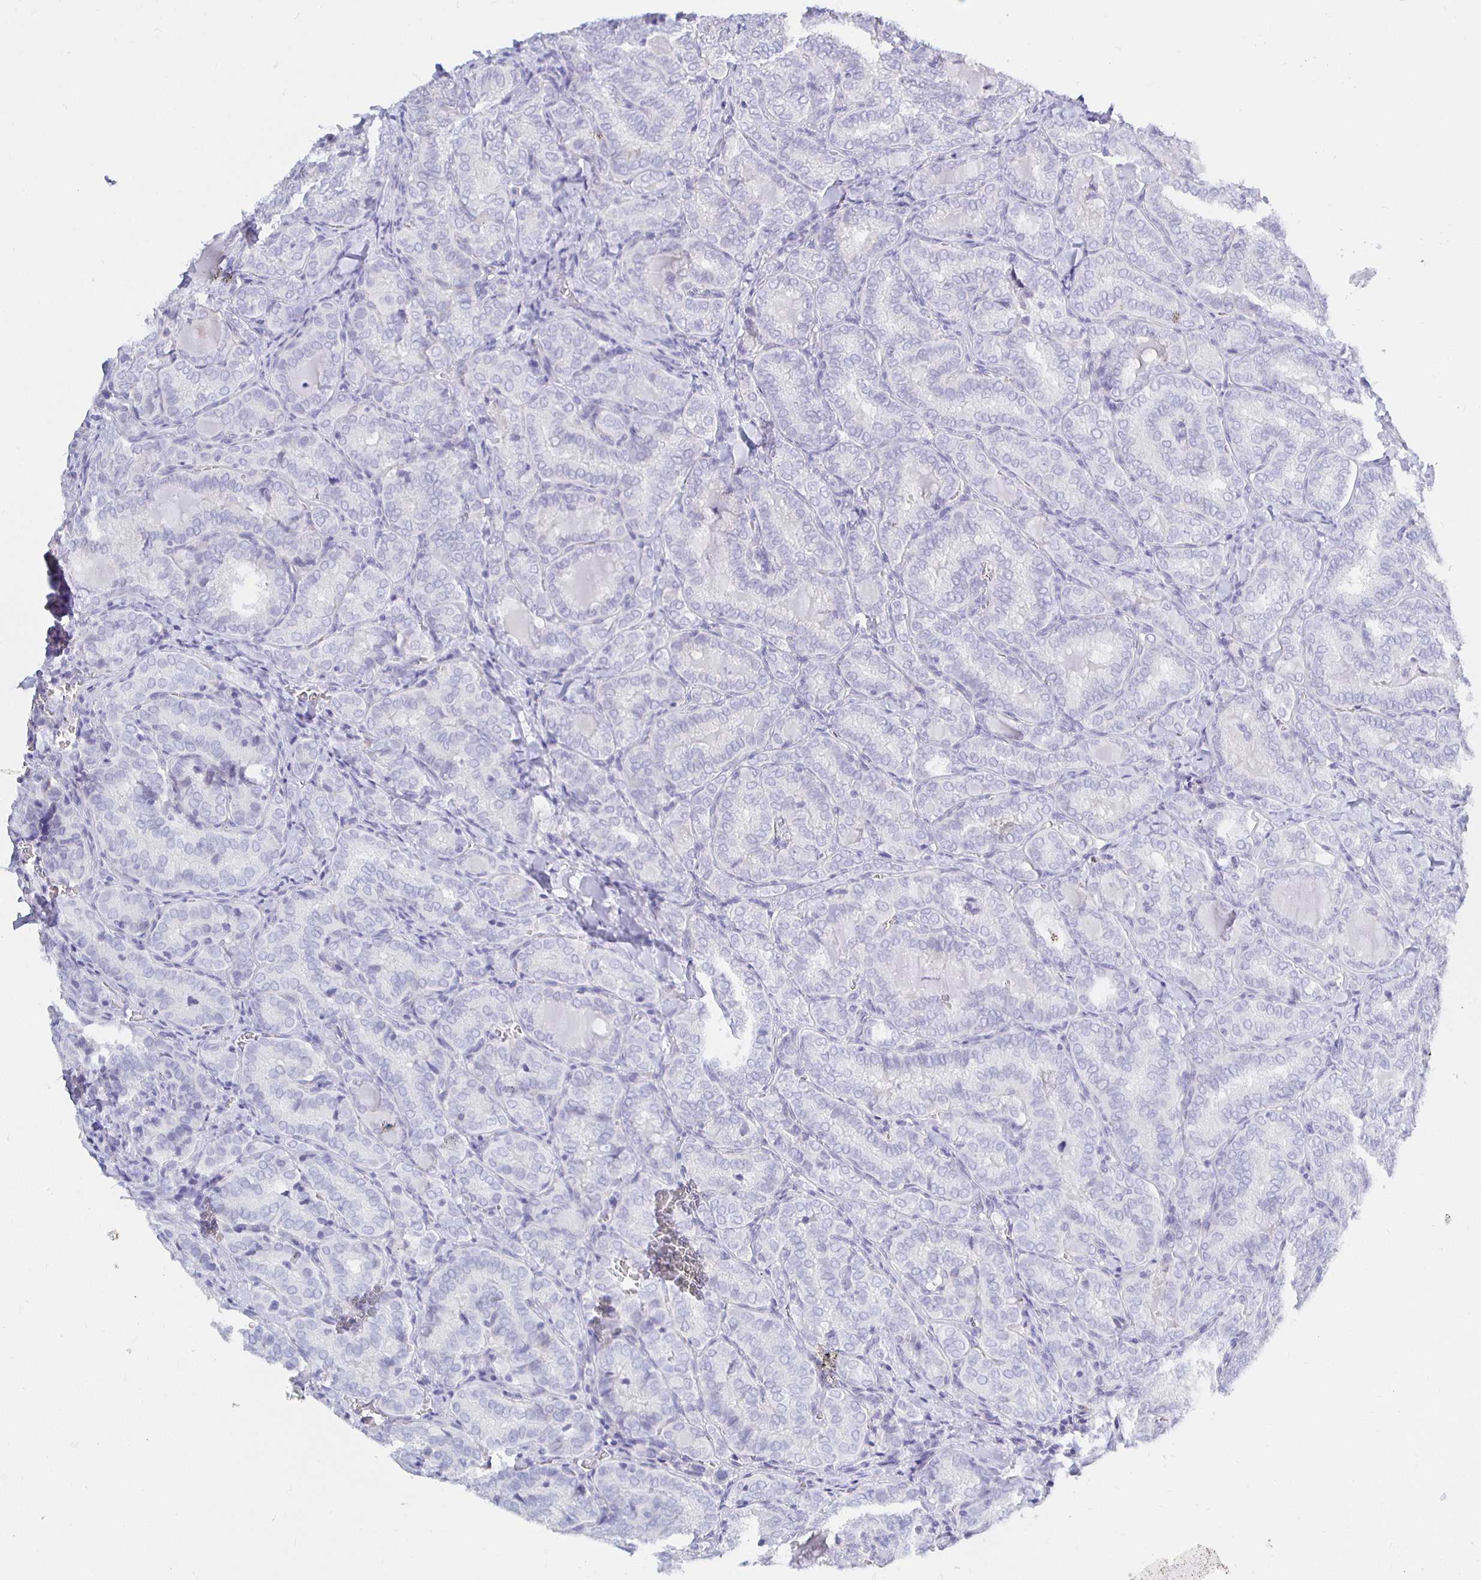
{"staining": {"intensity": "negative", "quantity": "none", "location": "none"}, "tissue": "thyroid cancer", "cell_type": "Tumor cells", "image_type": "cancer", "snomed": [{"axis": "morphology", "description": "Papillary adenocarcinoma, NOS"}, {"axis": "topography", "description": "Thyroid gland"}], "caption": "Tumor cells are negative for protein expression in human thyroid cancer.", "gene": "UMOD", "patient": {"sex": "female", "age": 30}}